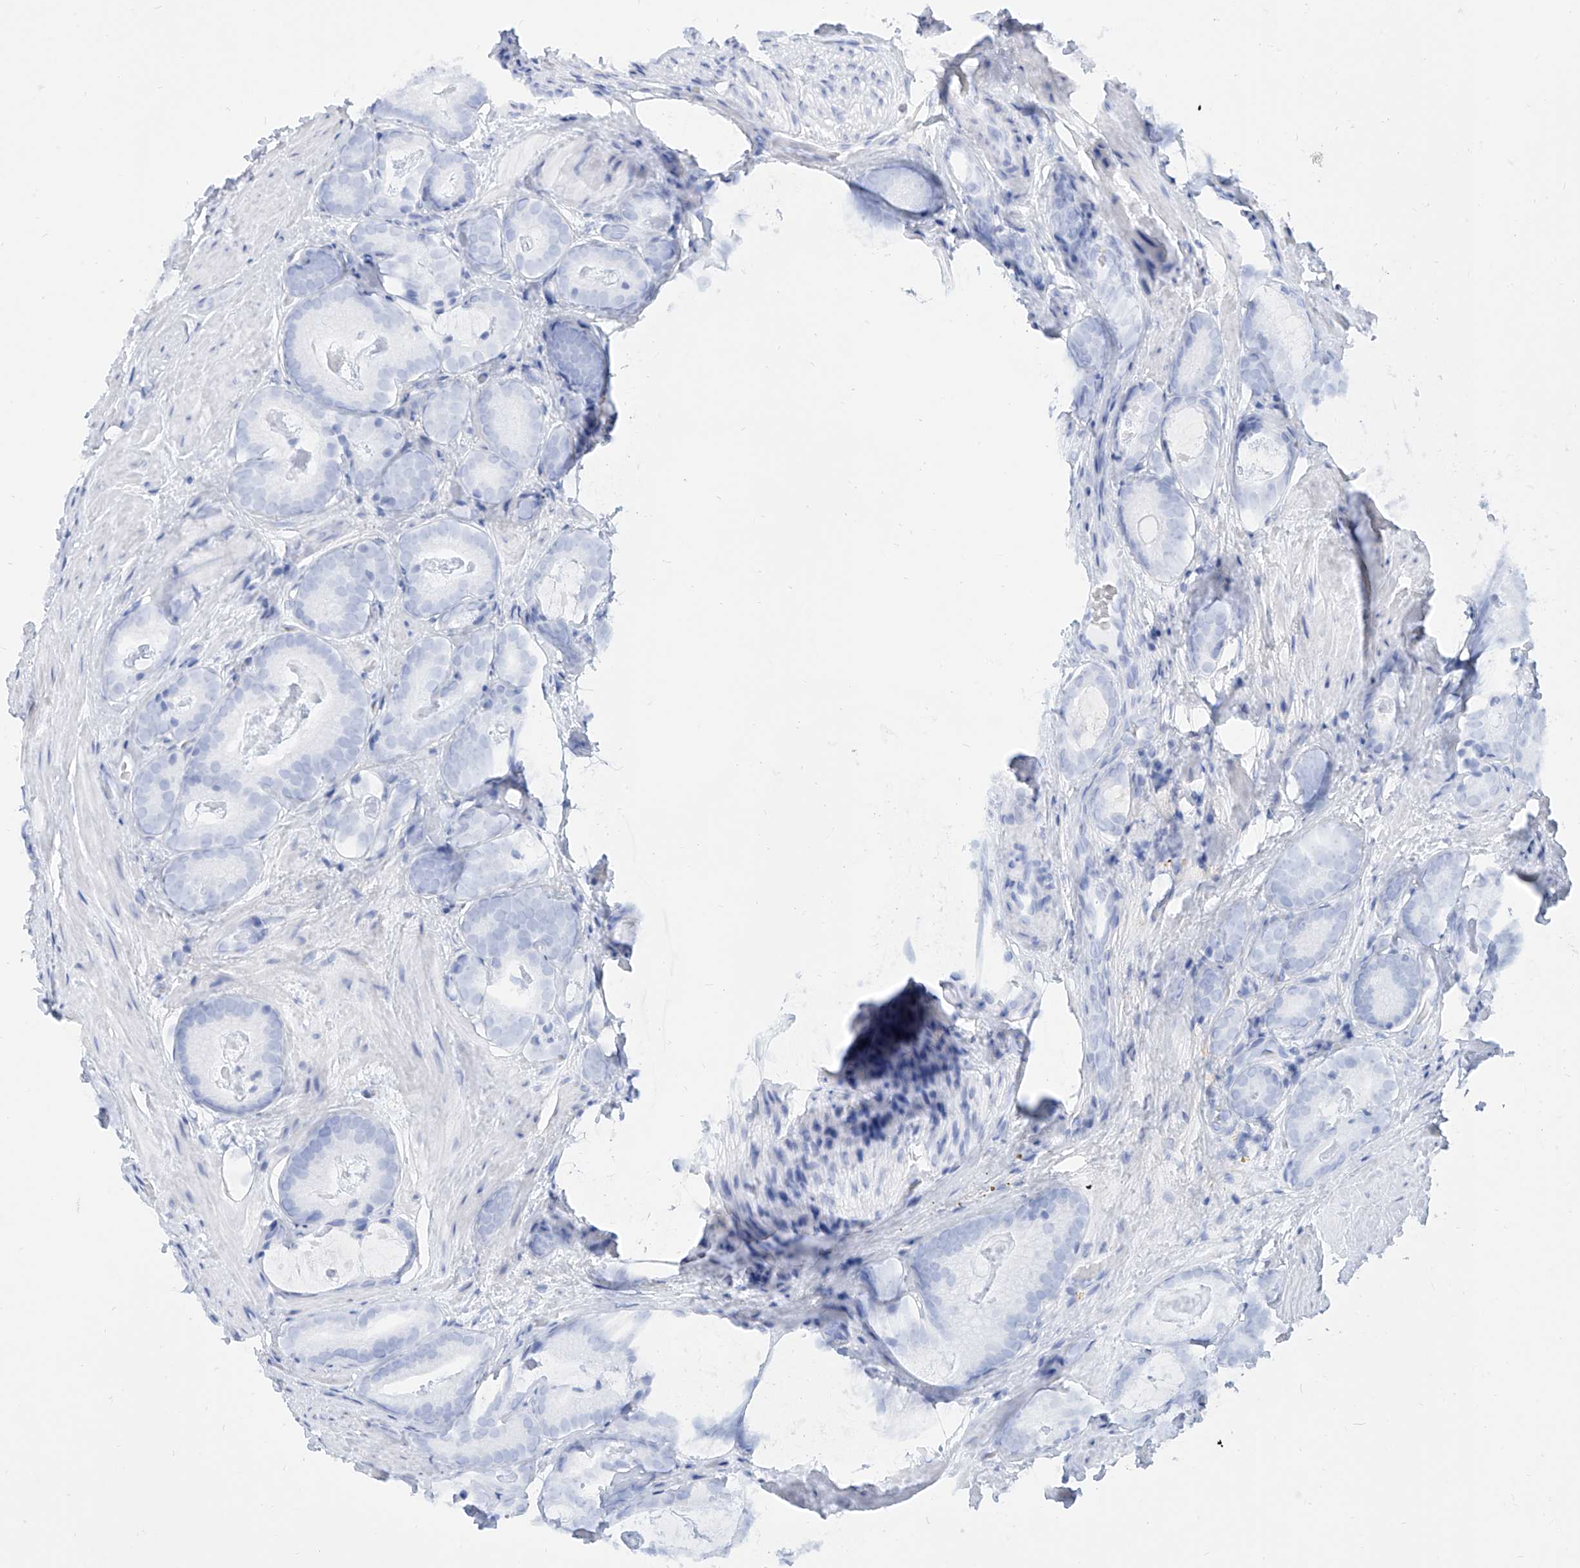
{"staining": {"intensity": "negative", "quantity": "none", "location": "none"}, "tissue": "prostate cancer", "cell_type": "Tumor cells", "image_type": "cancer", "snomed": [{"axis": "morphology", "description": "Adenocarcinoma, High grade"}, {"axis": "topography", "description": "Prostate"}], "caption": "There is no significant expression in tumor cells of prostate cancer (high-grade adenocarcinoma).", "gene": "PDXK", "patient": {"sex": "male", "age": 63}}